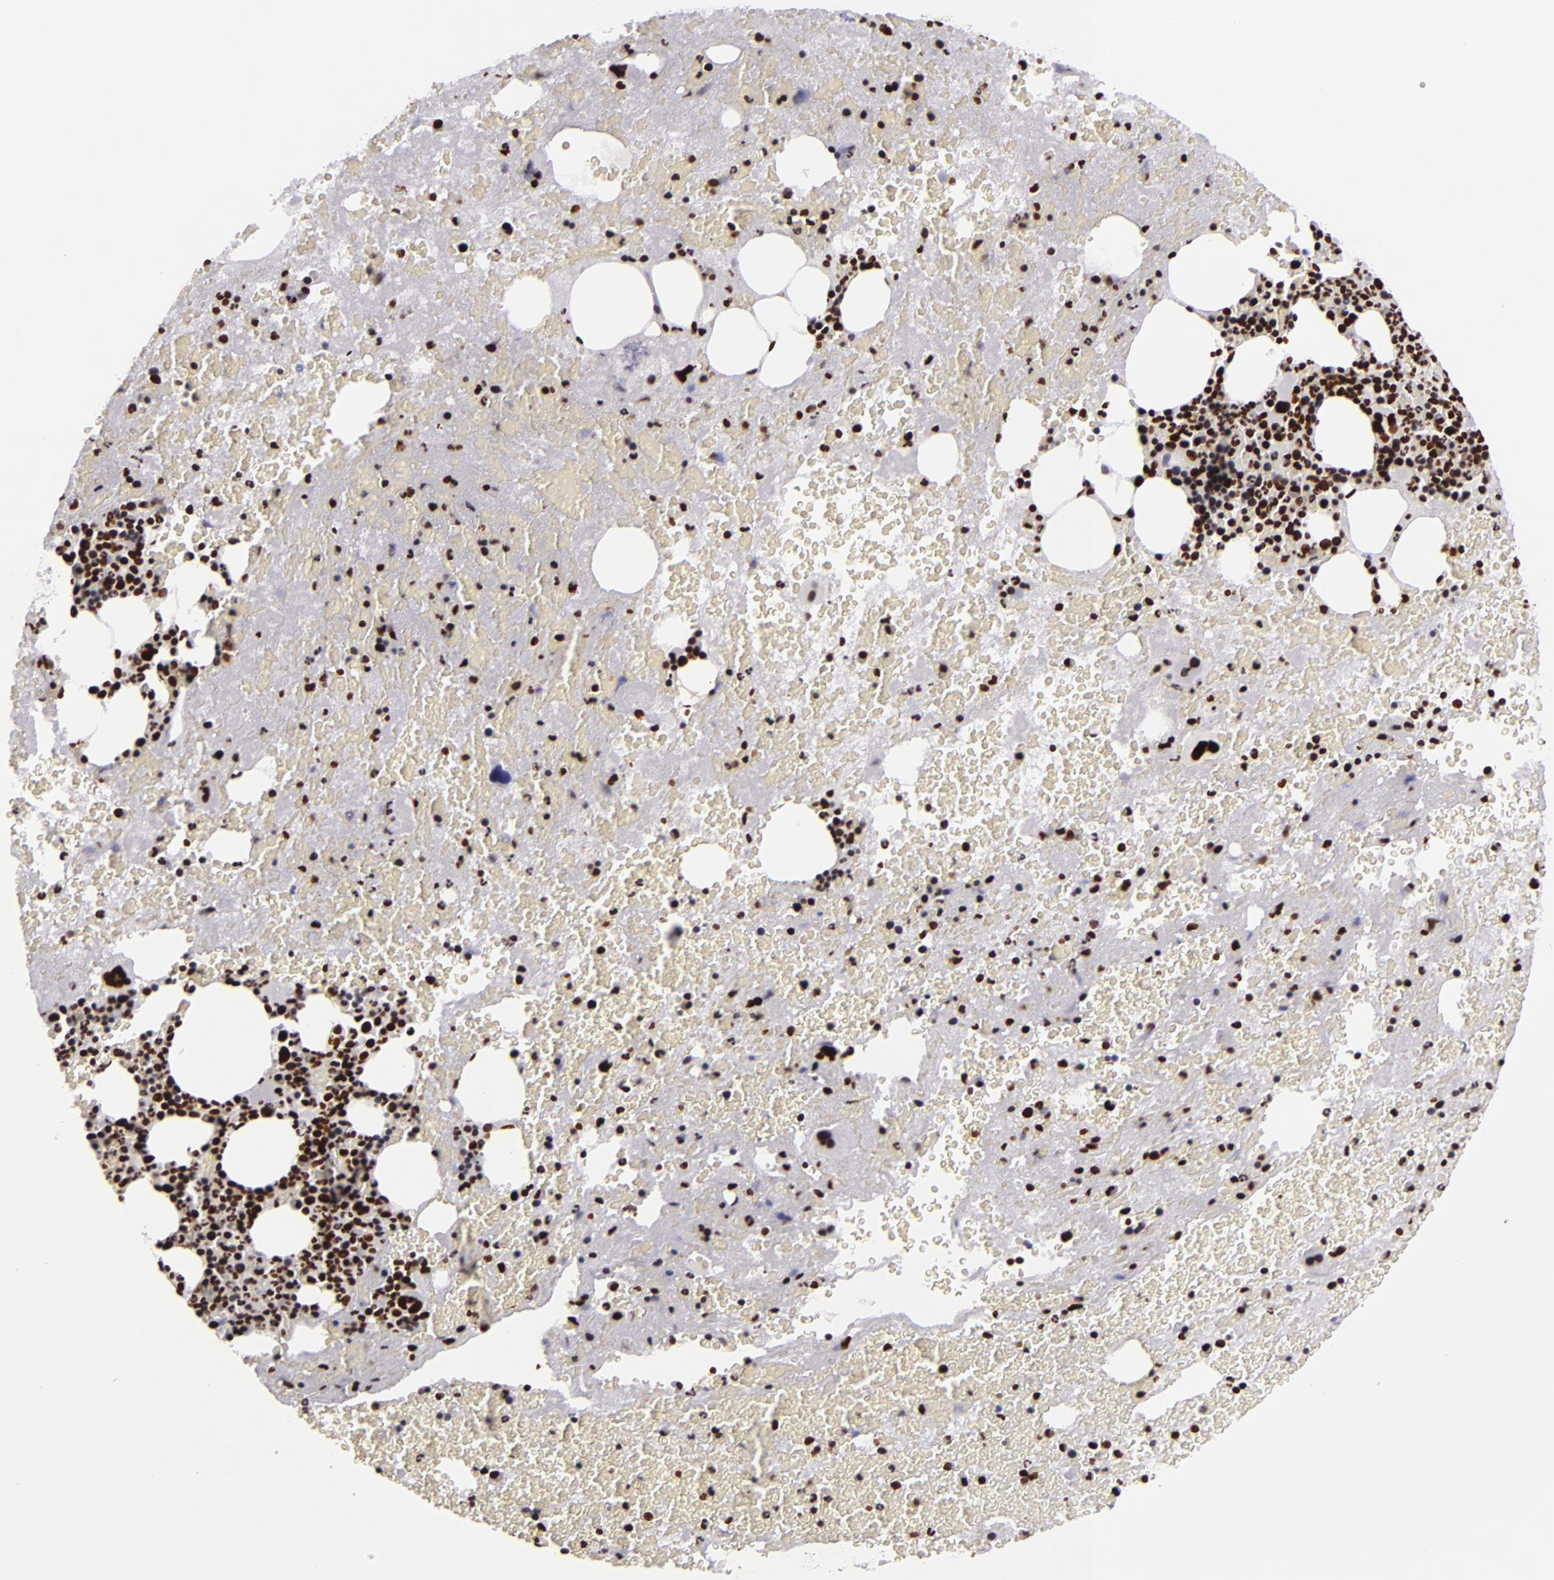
{"staining": {"intensity": "strong", "quantity": ">75%", "location": "nuclear"}, "tissue": "bone marrow", "cell_type": "Hematopoietic cells", "image_type": "normal", "snomed": [{"axis": "morphology", "description": "Normal tissue, NOS"}, {"axis": "topography", "description": "Bone marrow"}], "caption": "Strong nuclear staining for a protein is present in about >75% of hematopoietic cells of benign bone marrow using immunohistochemistry (IHC).", "gene": "SAFB", "patient": {"sex": "male", "age": 76}}